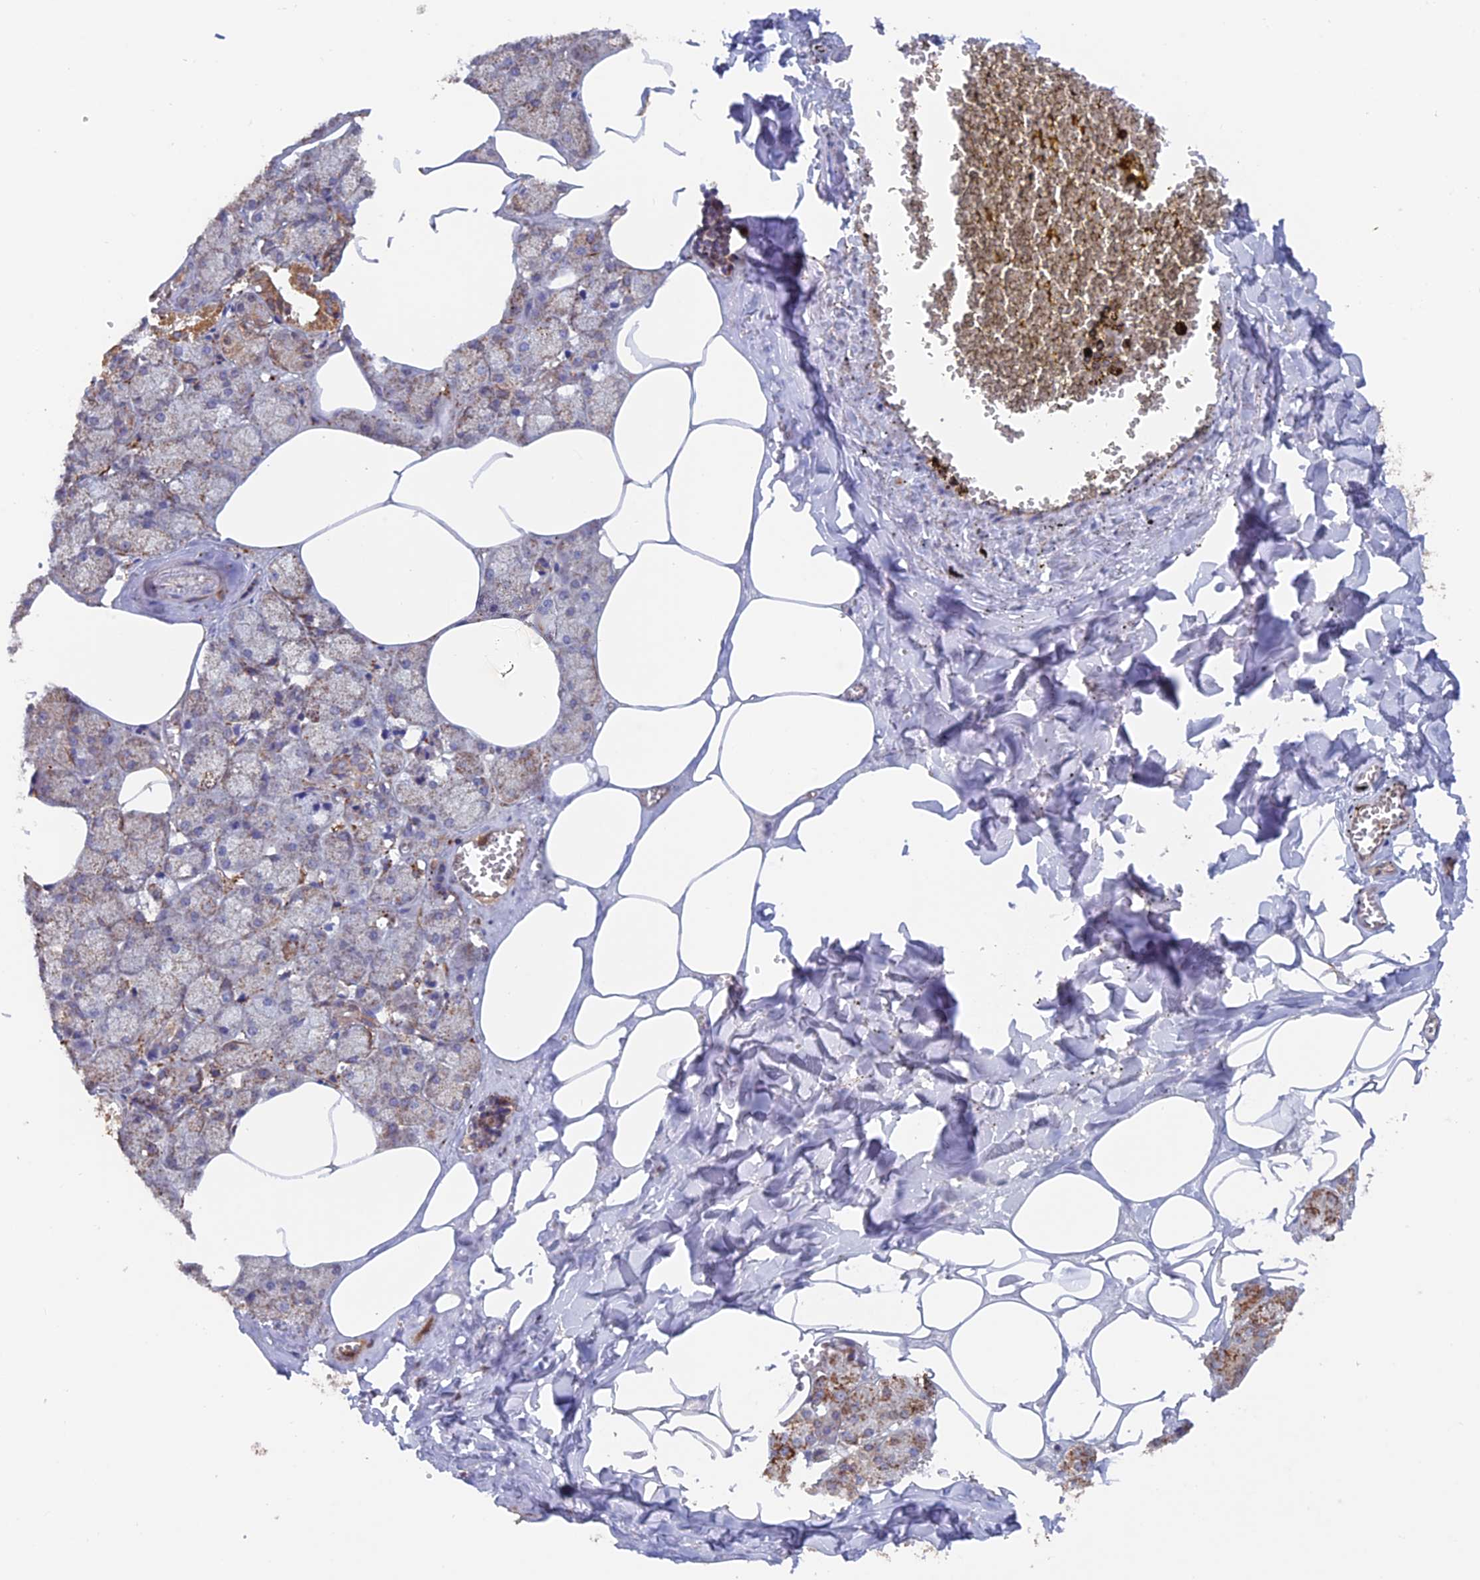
{"staining": {"intensity": "moderate", "quantity": "<25%", "location": "cytoplasmic/membranous"}, "tissue": "salivary gland", "cell_type": "Glandular cells", "image_type": "normal", "snomed": [{"axis": "morphology", "description": "Normal tissue, NOS"}, {"axis": "topography", "description": "Salivary gland"}], "caption": "IHC micrograph of normal salivary gland: human salivary gland stained using IHC displays low levels of moderate protein expression localized specifically in the cytoplasmic/membranous of glandular cells, appearing as a cytoplasmic/membranous brown color.", "gene": "DTYMK", "patient": {"sex": "male", "age": 62}}